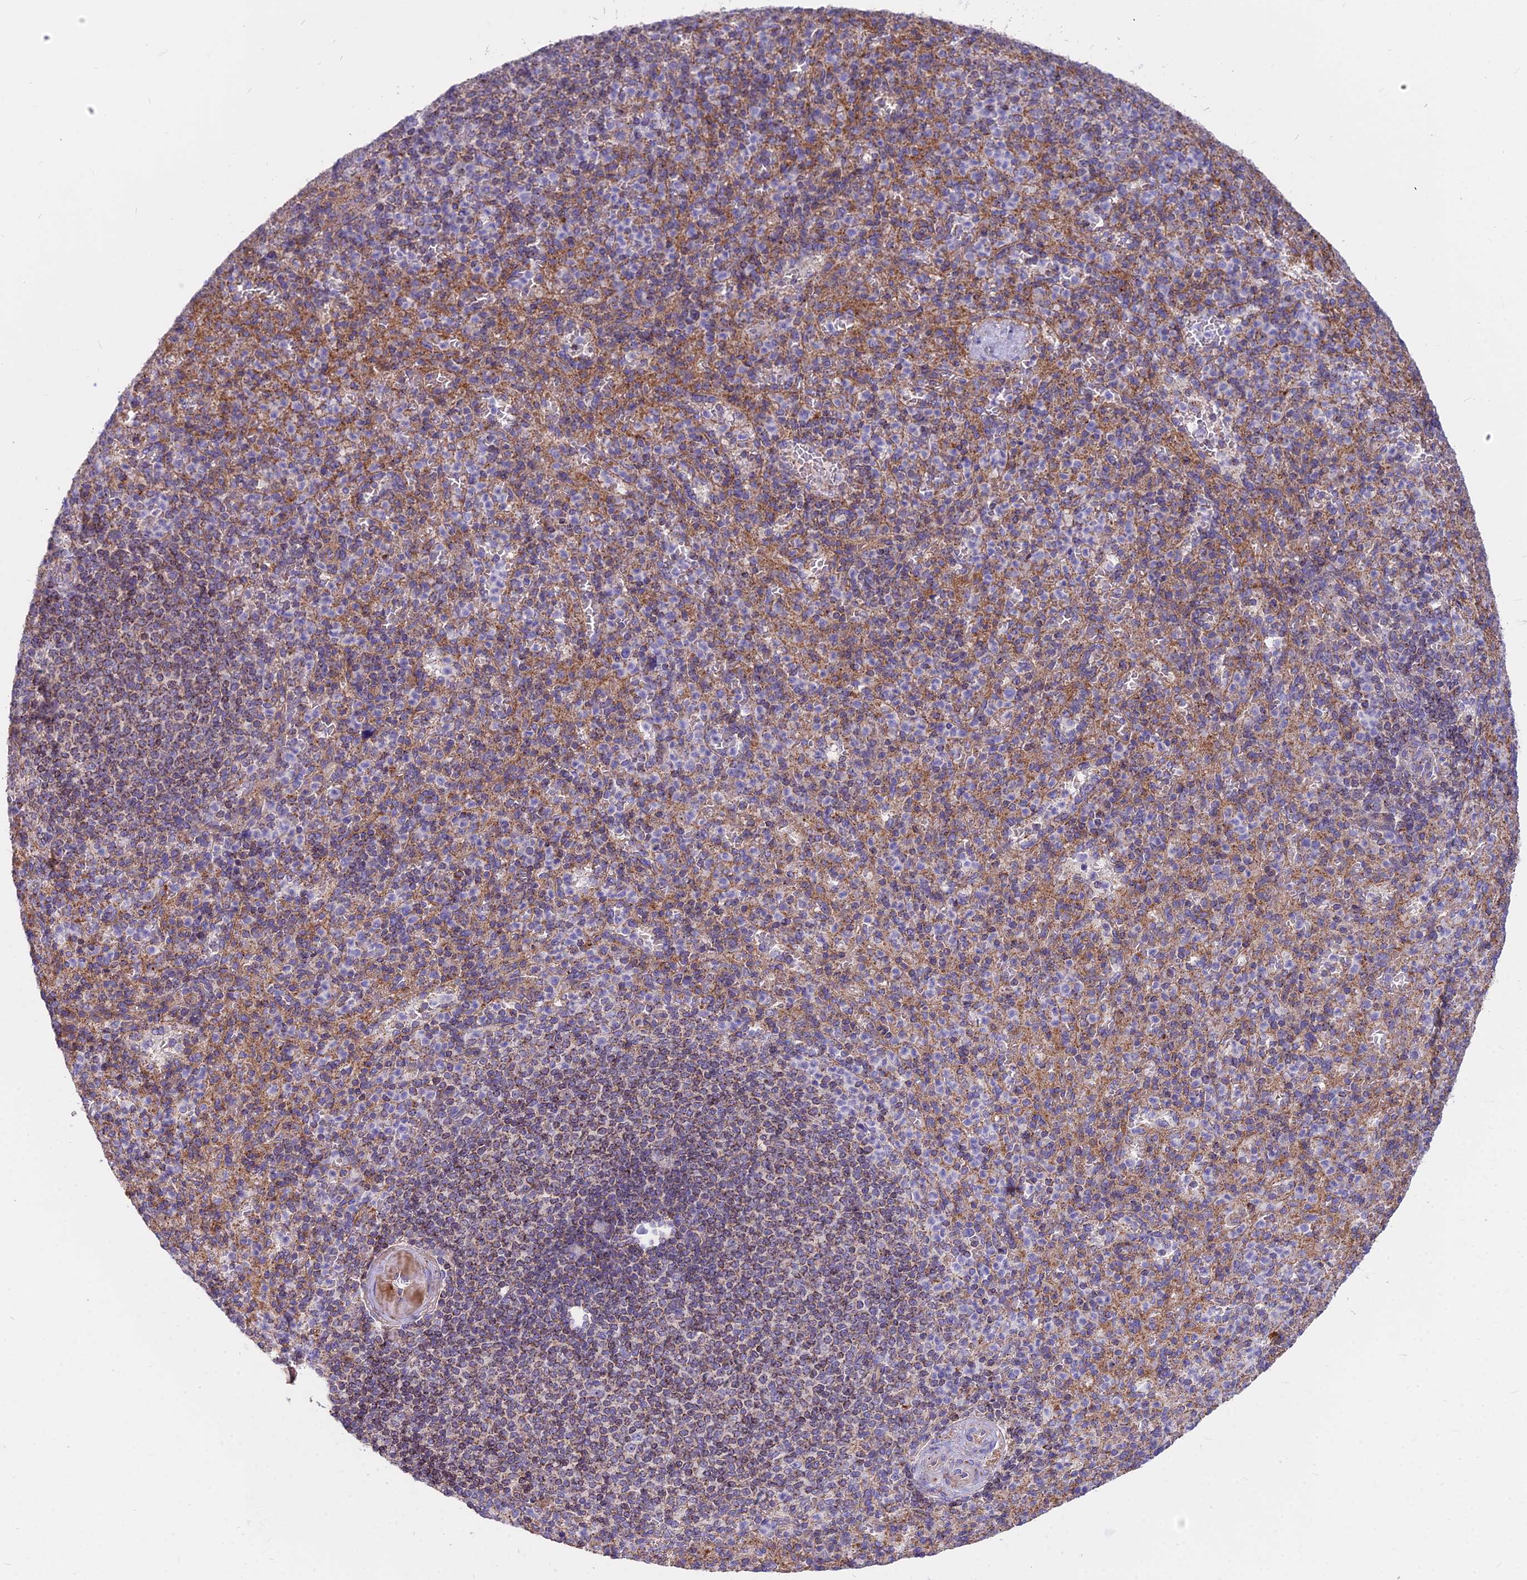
{"staining": {"intensity": "moderate", "quantity": "25%-75%", "location": "cytoplasmic/membranous"}, "tissue": "spleen", "cell_type": "Cells in red pulp", "image_type": "normal", "snomed": [{"axis": "morphology", "description": "Normal tissue, NOS"}, {"axis": "topography", "description": "Spleen"}], "caption": "A high-resolution photomicrograph shows immunohistochemistry staining of unremarkable spleen, which reveals moderate cytoplasmic/membranous positivity in approximately 25%-75% of cells in red pulp.", "gene": "FRMPD1", "patient": {"sex": "female", "age": 74}}